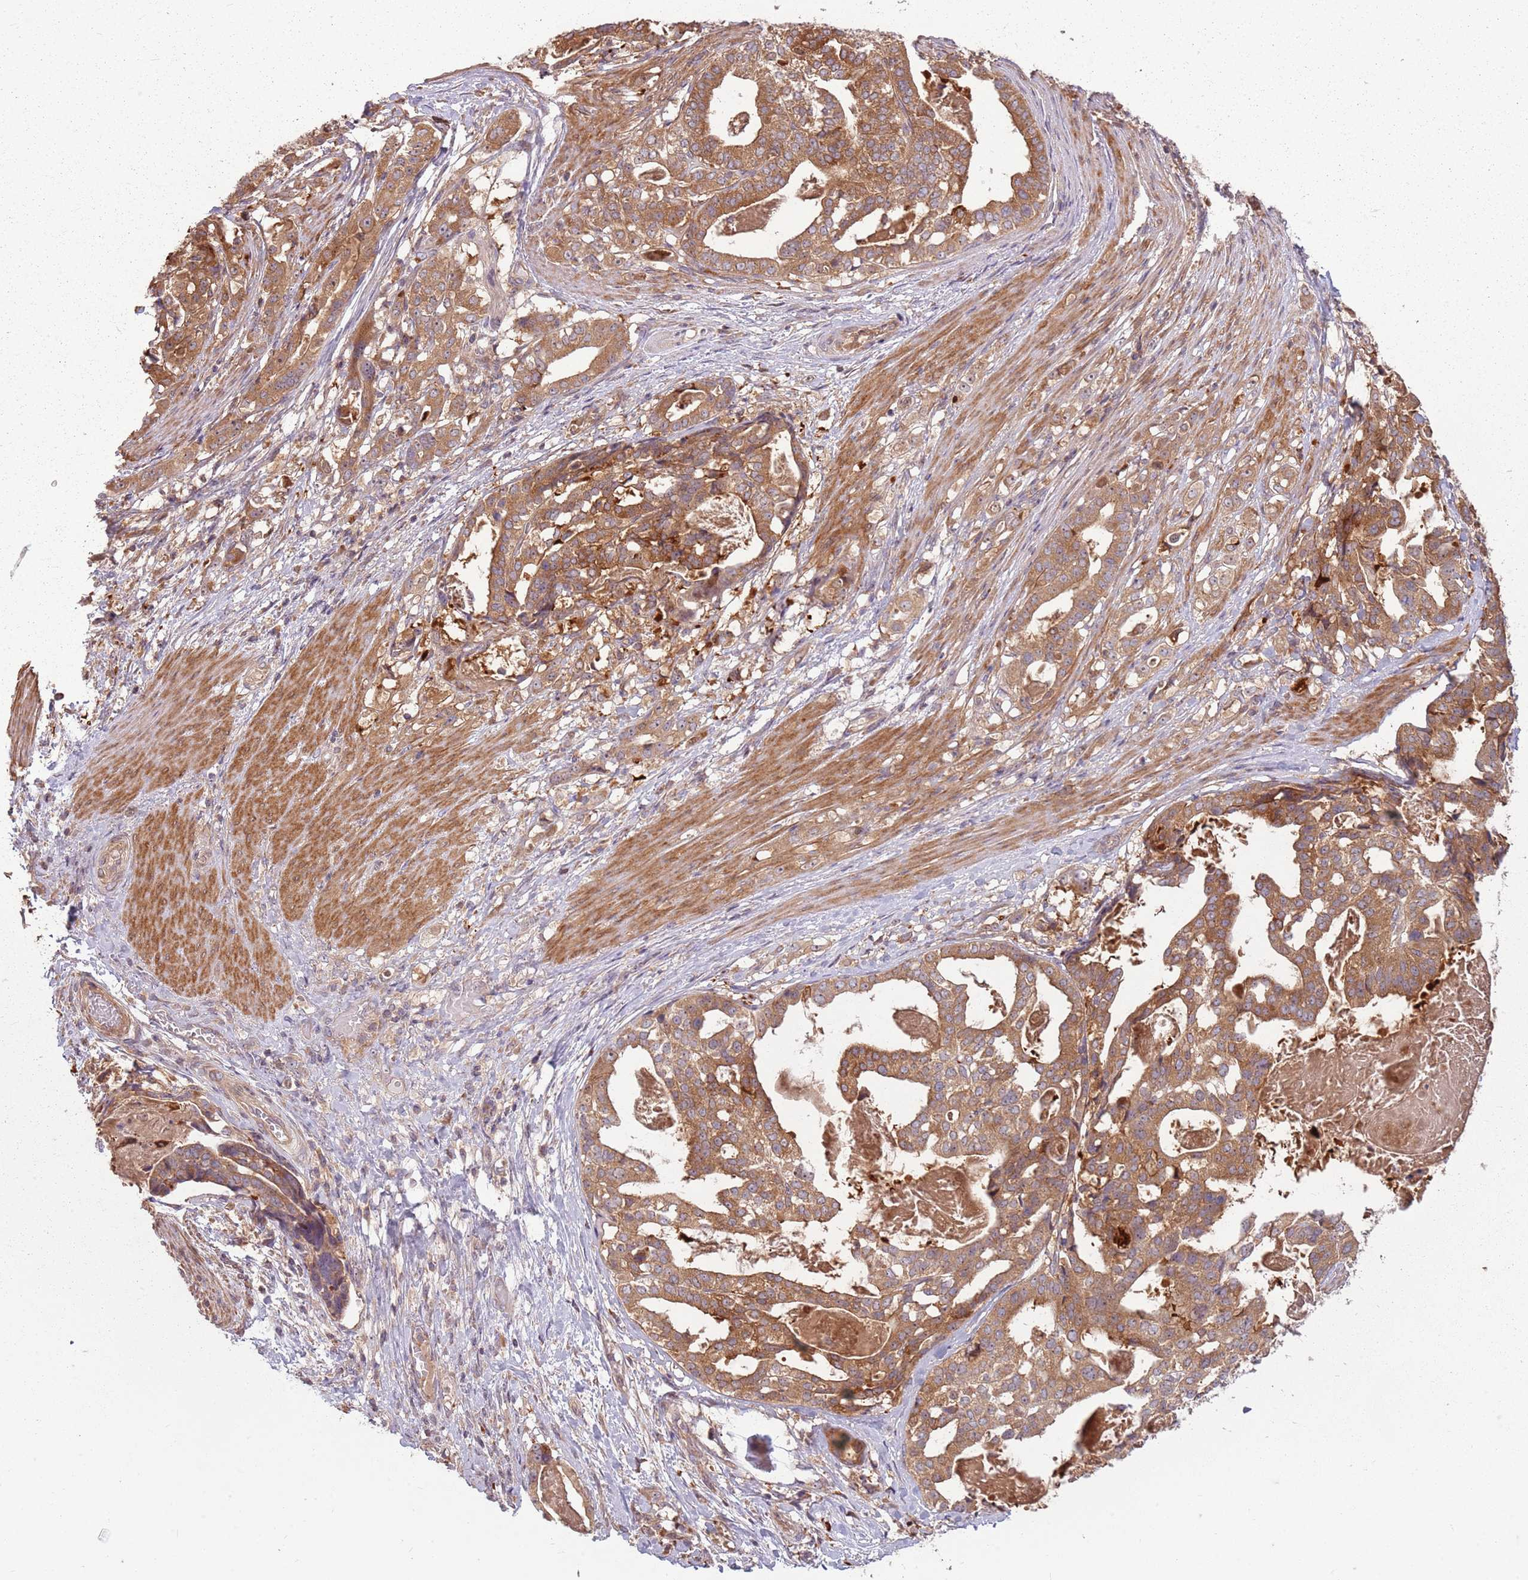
{"staining": {"intensity": "moderate", "quantity": ">75%", "location": "cytoplasmic/membranous"}, "tissue": "stomach cancer", "cell_type": "Tumor cells", "image_type": "cancer", "snomed": [{"axis": "morphology", "description": "Adenocarcinoma, NOS"}, {"axis": "topography", "description": "Stomach"}], "caption": "An image of human stomach adenocarcinoma stained for a protein displays moderate cytoplasmic/membranous brown staining in tumor cells.", "gene": "RPL21", "patient": {"sex": "male", "age": 48}}